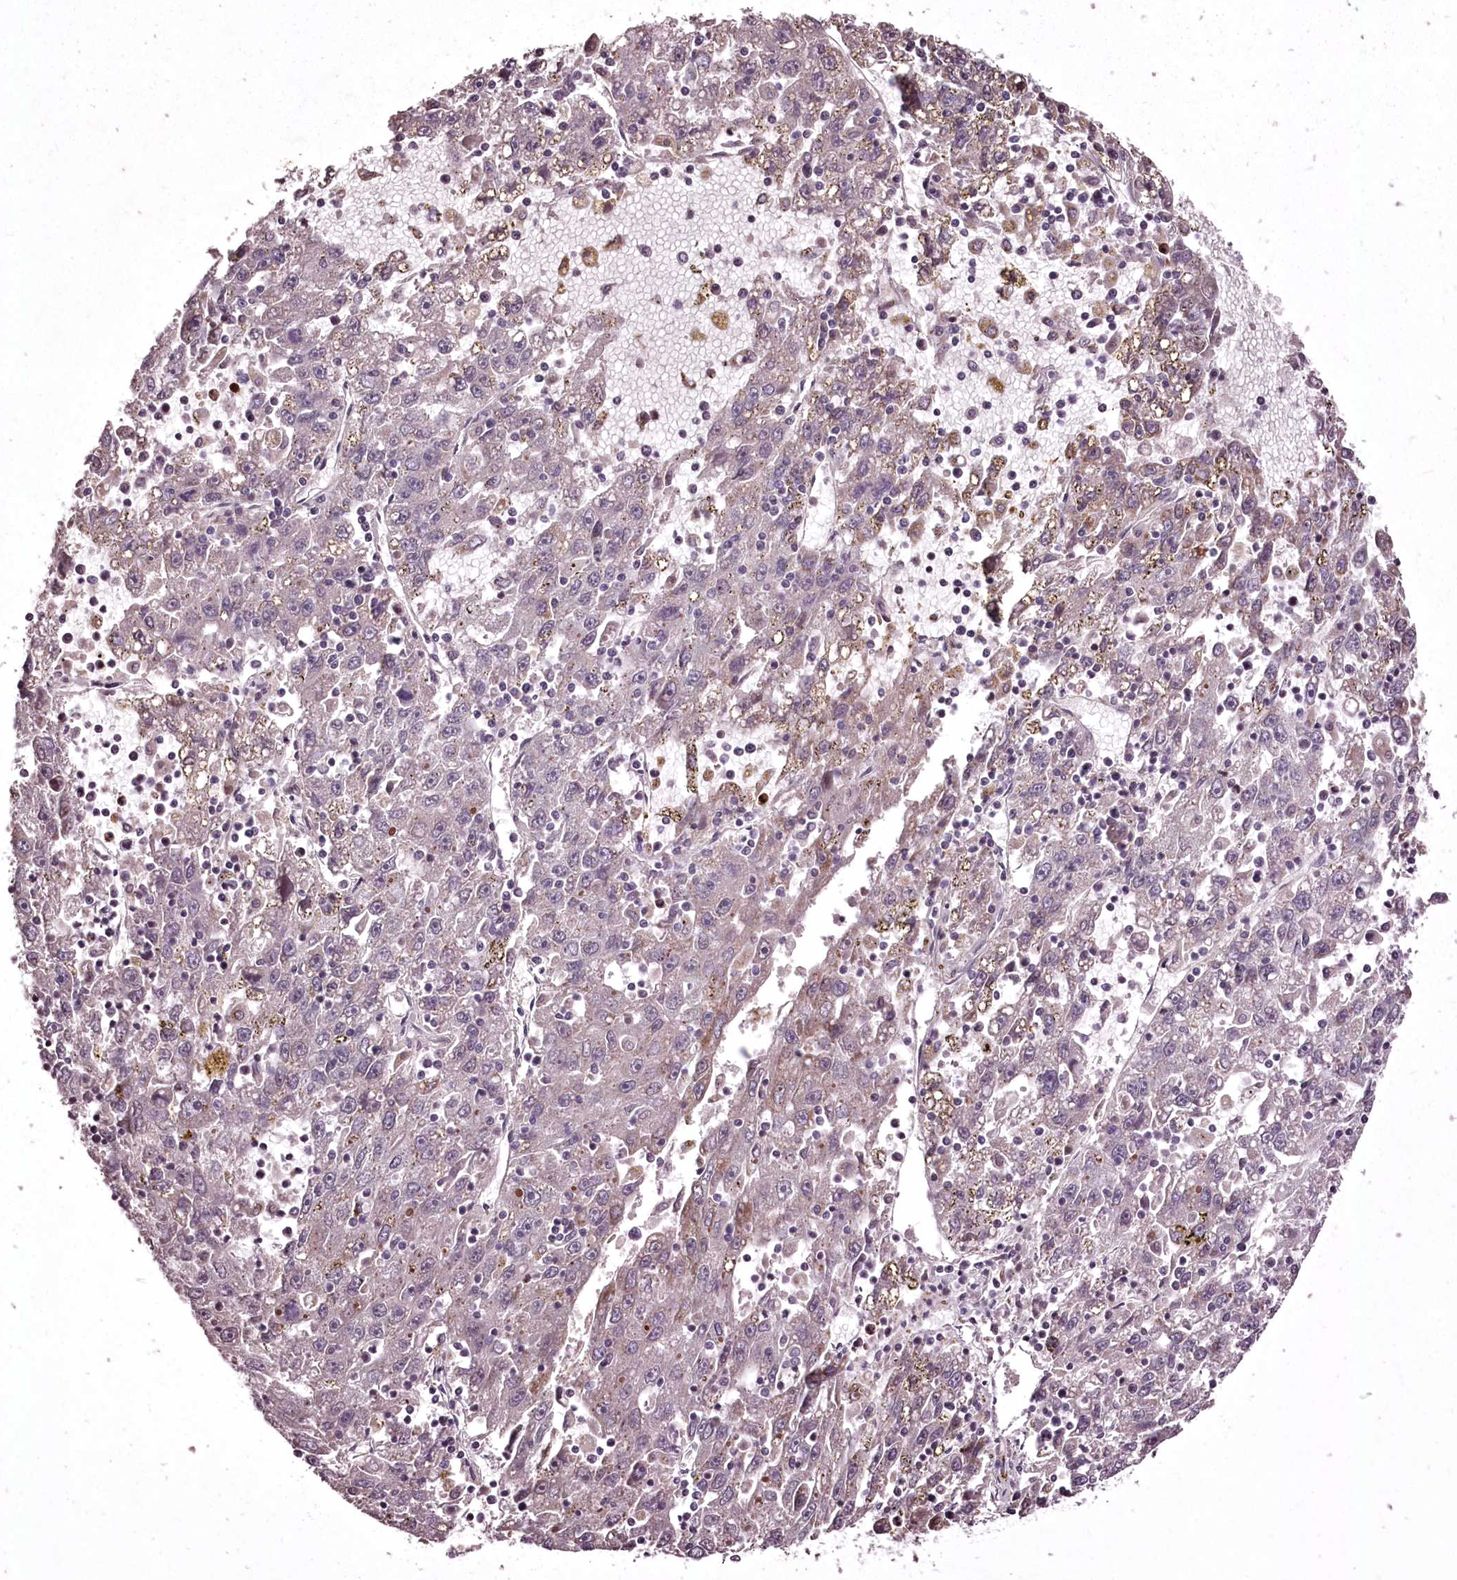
{"staining": {"intensity": "negative", "quantity": "none", "location": "none"}, "tissue": "liver cancer", "cell_type": "Tumor cells", "image_type": "cancer", "snomed": [{"axis": "morphology", "description": "Carcinoma, Hepatocellular, NOS"}, {"axis": "topography", "description": "Liver"}], "caption": "This photomicrograph is of liver cancer stained with immunohistochemistry to label a protein in brown with the nuclei are counter-stained blue. There is no expression in tumor cells. Brightfield microscopy of immunohistochemistry (IHC) stained with DAB (3,3'-diaminobenzidine) (brown) and hematoxylin (blue), captured at high magnification.", "gene": "ADRA1D", "patient": {"sex": "male", "age": 49}}